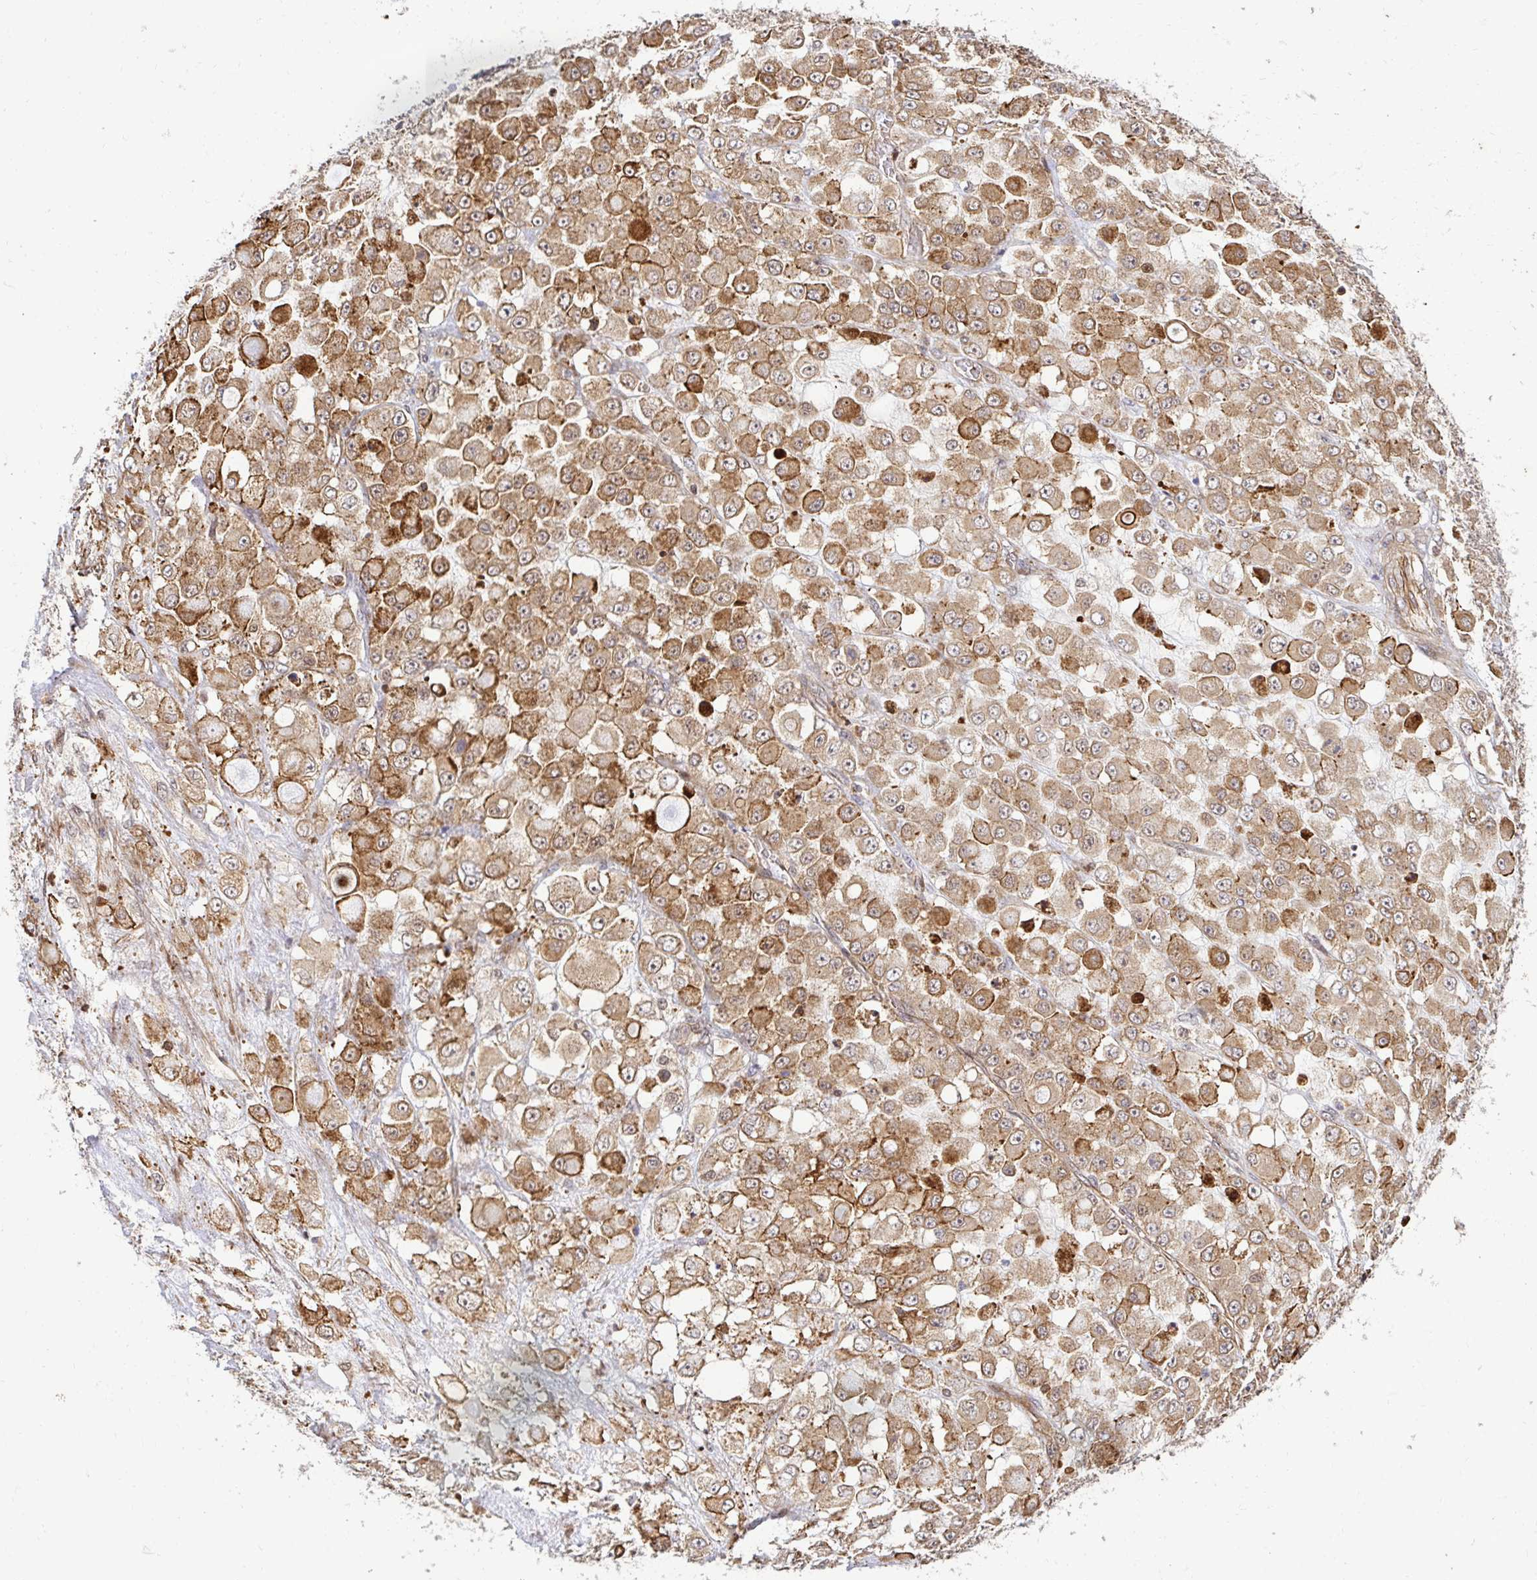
{"staining": {"intensity": "moderate", "quantity": ">75%", "location": "cytoplasmic/membranous"}, "tissue": "stomach cancer", "cell_type": "Tumor cells", "image_type": "cancer", "snomed": [{"axis": "morphology", "description": "Adenocarcinoma, NOS"}, {"axis": "topography", "description": "Stomach"}], "caption": "Protein expression analysis of human adenocarcinoma (stomach) reveals moderate cytoplasmic/membranous staining in about >75% of tumor cells.", "gene": "PSMA4", "patient": {"sex": "female", "age": 76}}